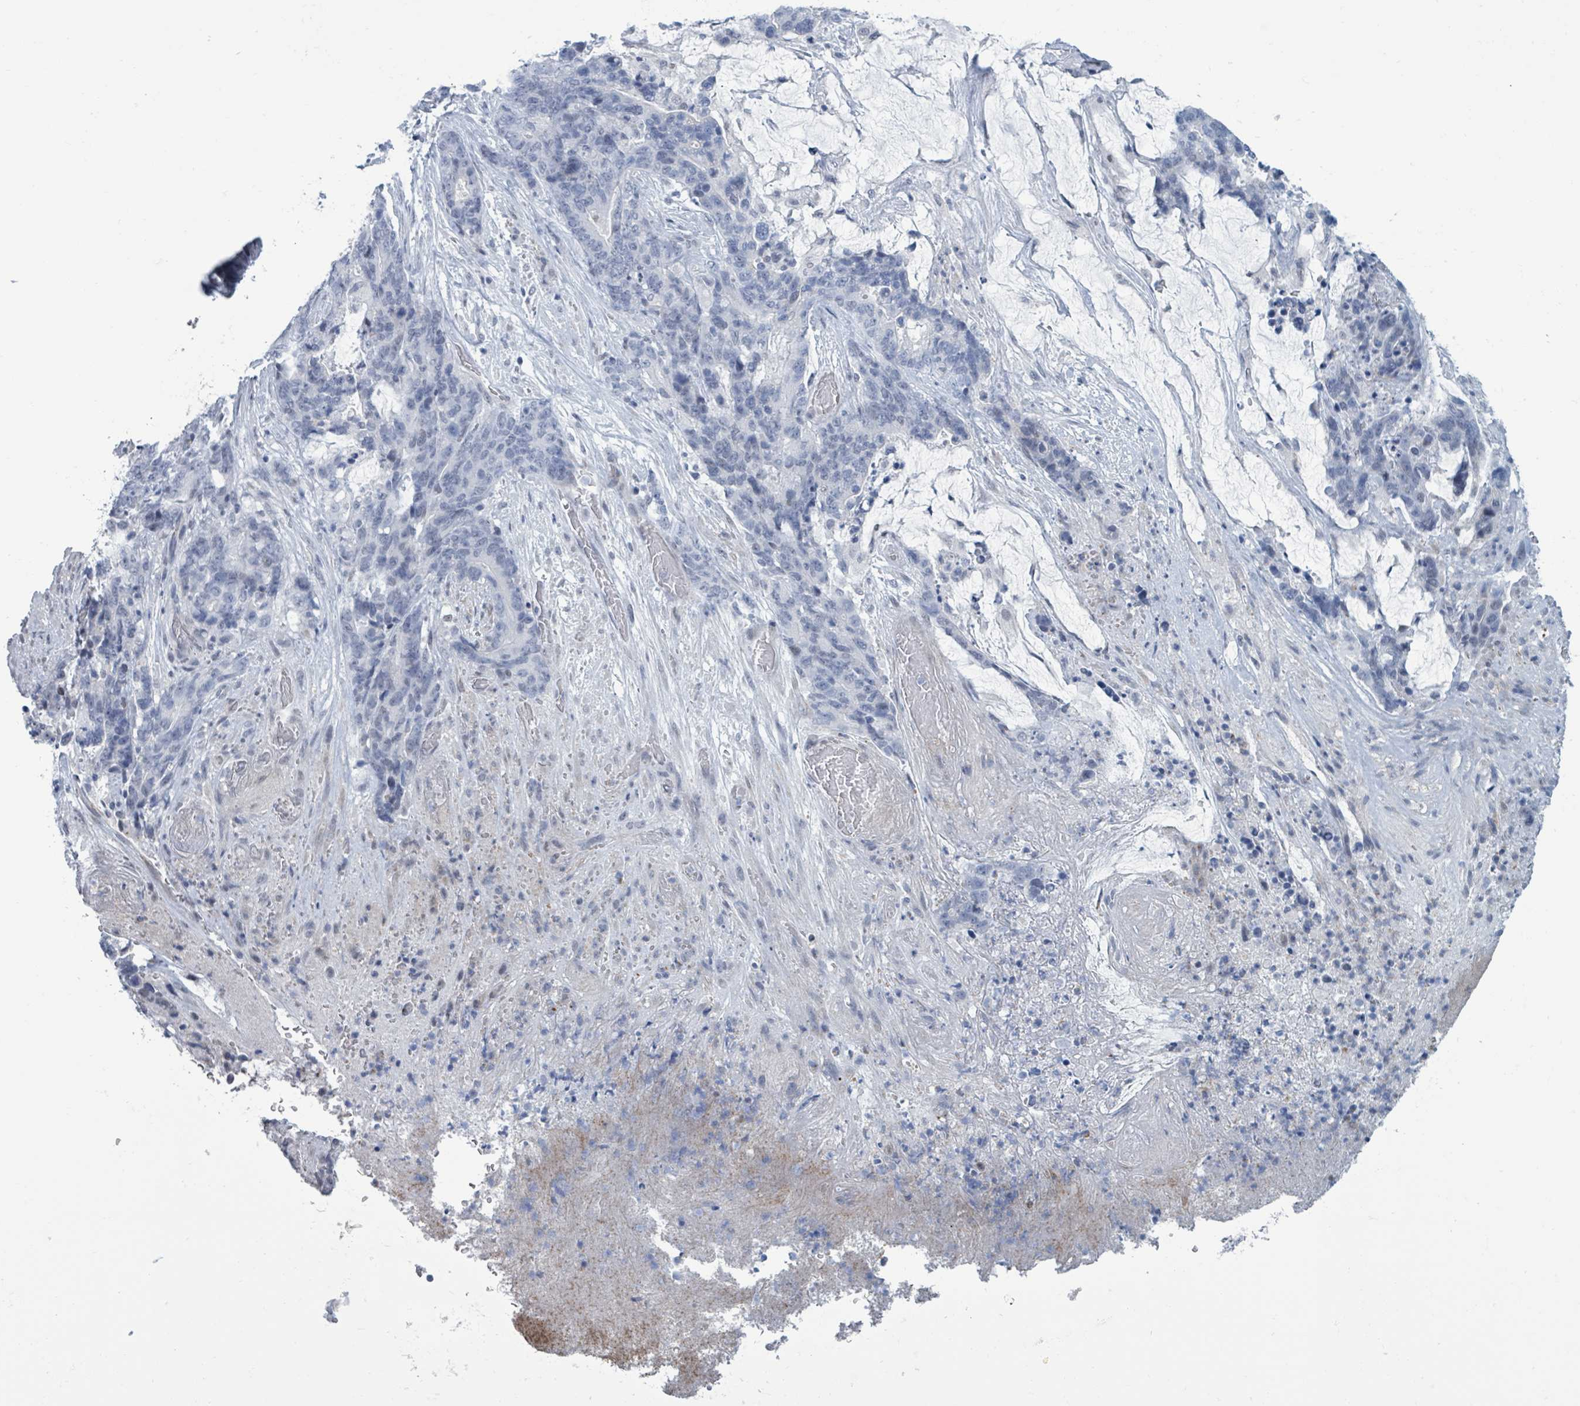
{"staining": {"intensity": "negative", "quantity": "none", "location": "none"}, "tissue": "stomach cancer", "cell_type": "Tumor cells", "image_type": "cancer", "snomed": [{"axis": "morphology", "description": "Normal tissue, NOS"}, {"axis": "morphology", "description": "Adenocarcinoma, NOS"}, {"axis": "topography", "description": "Stomach"}], "caption": "Stomach cancer was stained to show a protein in brown. There is no significant staining in tumor cells.", "gene": "CT45A5", "patient": {"sex": "female", "age": 64}}